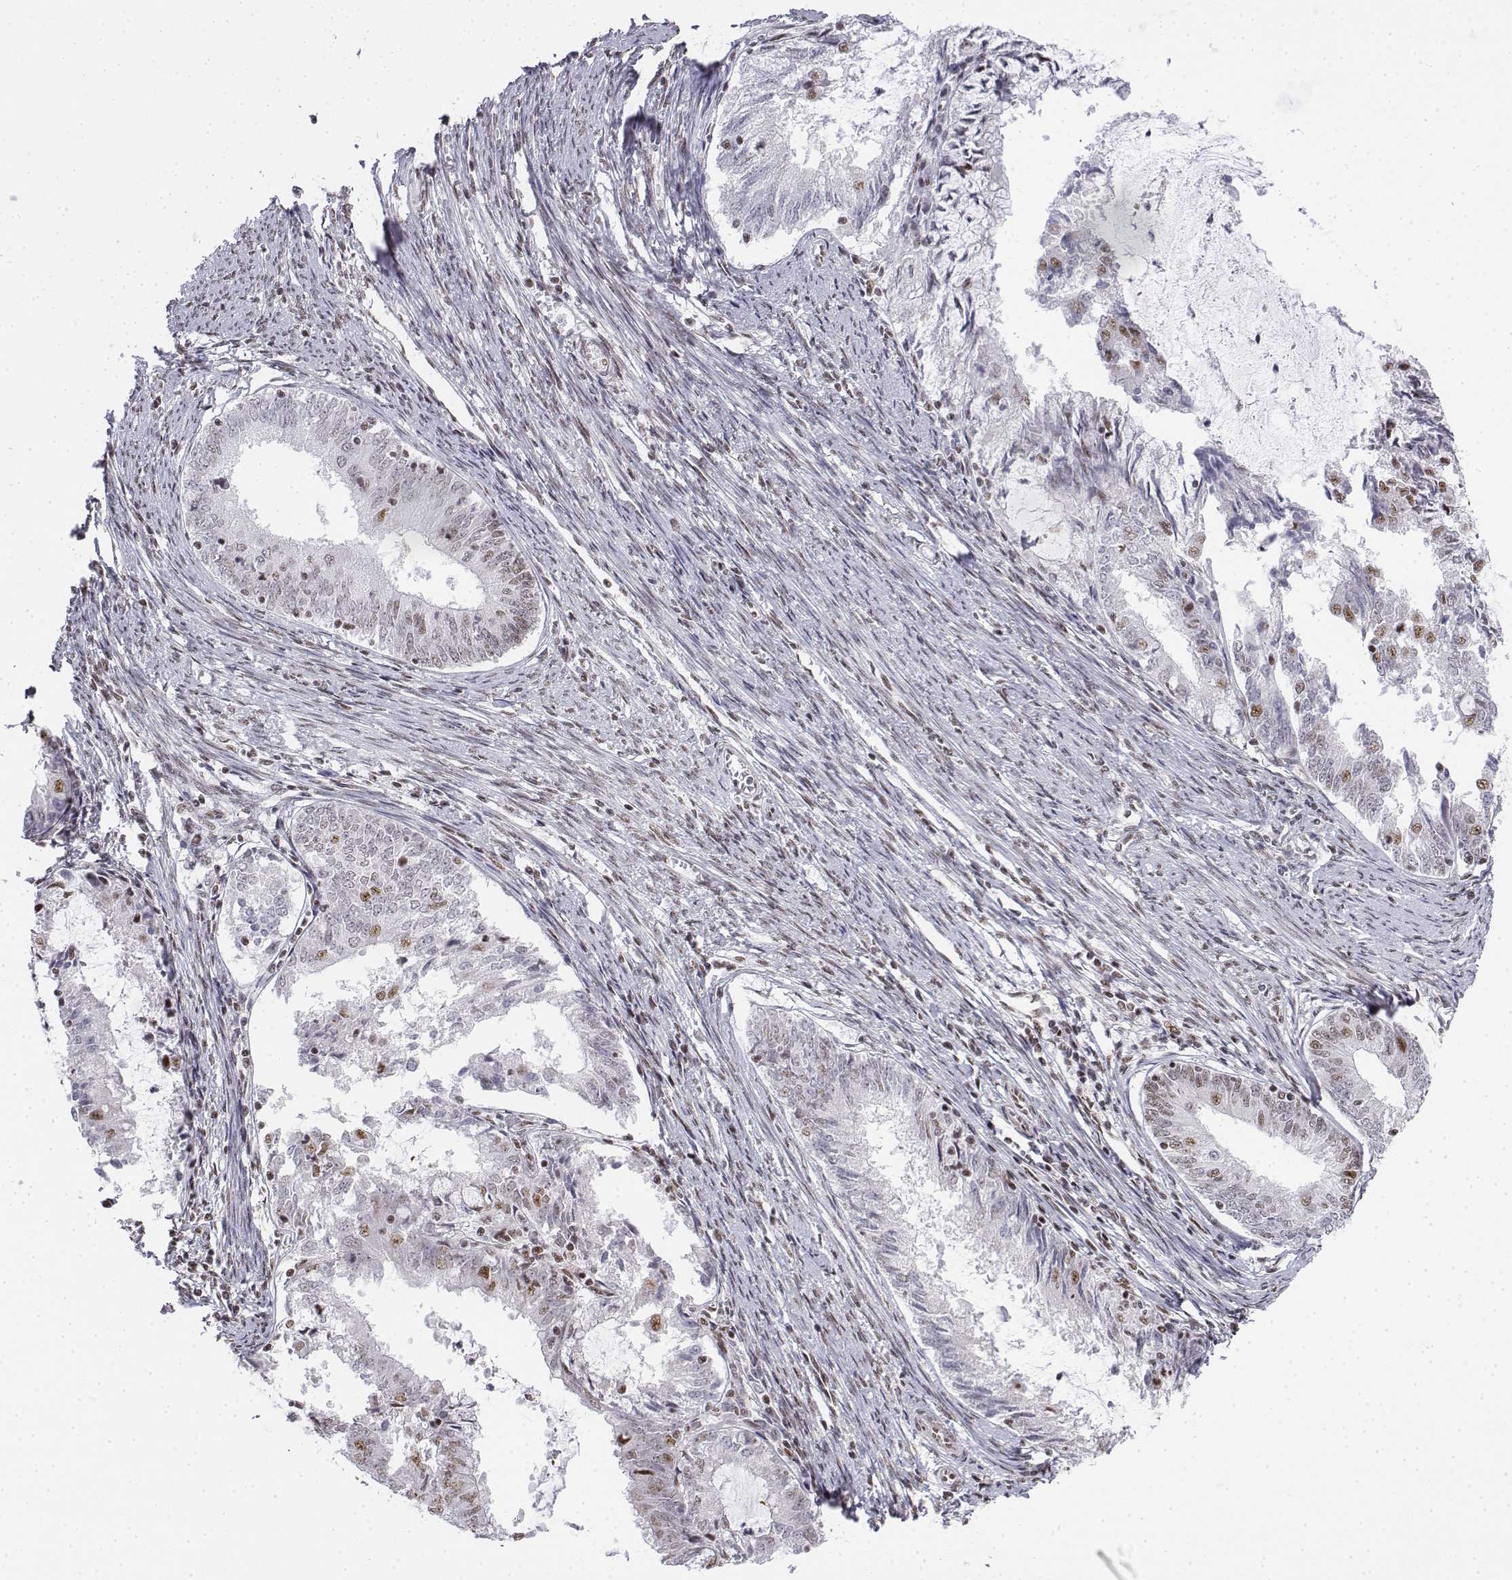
{"staining": {"intensity": "moderate", "quantity": "<25%", "location": "nuclear"}, "tissue": "endometrial cancer", "cell_type": "Tumor cells", "image_type": "cancer", "snomed": [{"axis": "morphology", "description": "Adenocarcinoma, NOS"}, {"axis": "topography", "description": "Endometrium"}], "caption": "IHC photomicrograph of adenocarcinoma (endometrial) stained for a protein (brown), which exhibits low levels of moderate nuclear positivity in about <25% of tumor cells.", "gene": "SETD1A", "patient": {"sex": "female", "age": 57}}